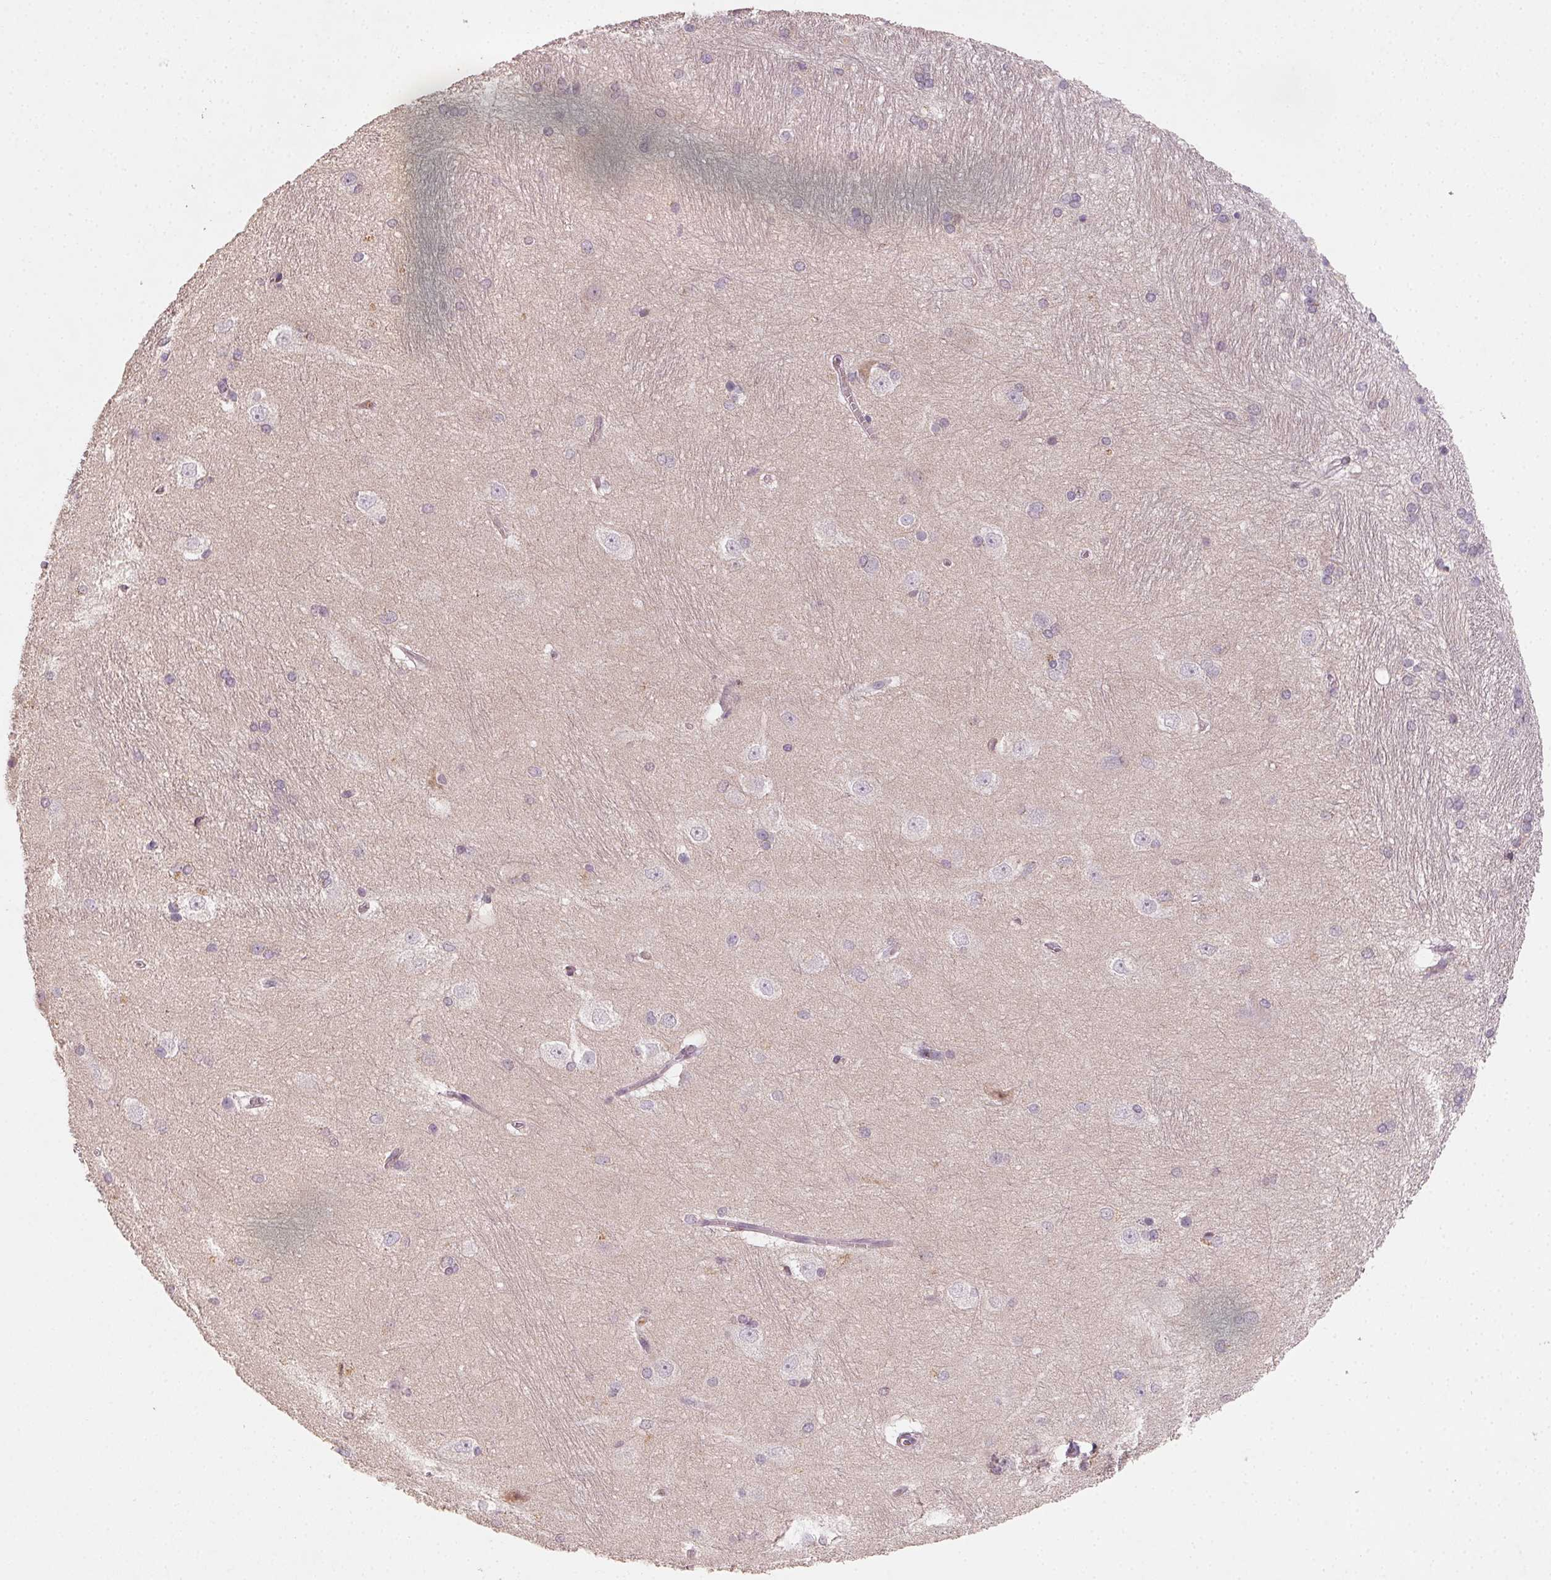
{"staining": {"intensity": "negative", "quantity": "none", "location": "none"}, "tissue": "hippocampus", "cell_type": "Glial cells", "image_type": "normal", "snomed": [{"axis": "morphology", "description": "Normal tissue, NOS"}, {"axis": "topography", "description": "Cerebral cortex"}, {"axis": "topography", "description": "Hippocampus"}], "caption": "This photomicrograph is of unremarkable hippocampus stained with immunohistochemistry to label a protein in brown with the nuclei are counter-stained blue. There is no staining in glial cells. The staining is performed using DAB brown chromogen with nuclei counter-stained in using hematoxylin.", "gene": "AP1S1", "patient": {"sex": "female", "age": 19}}